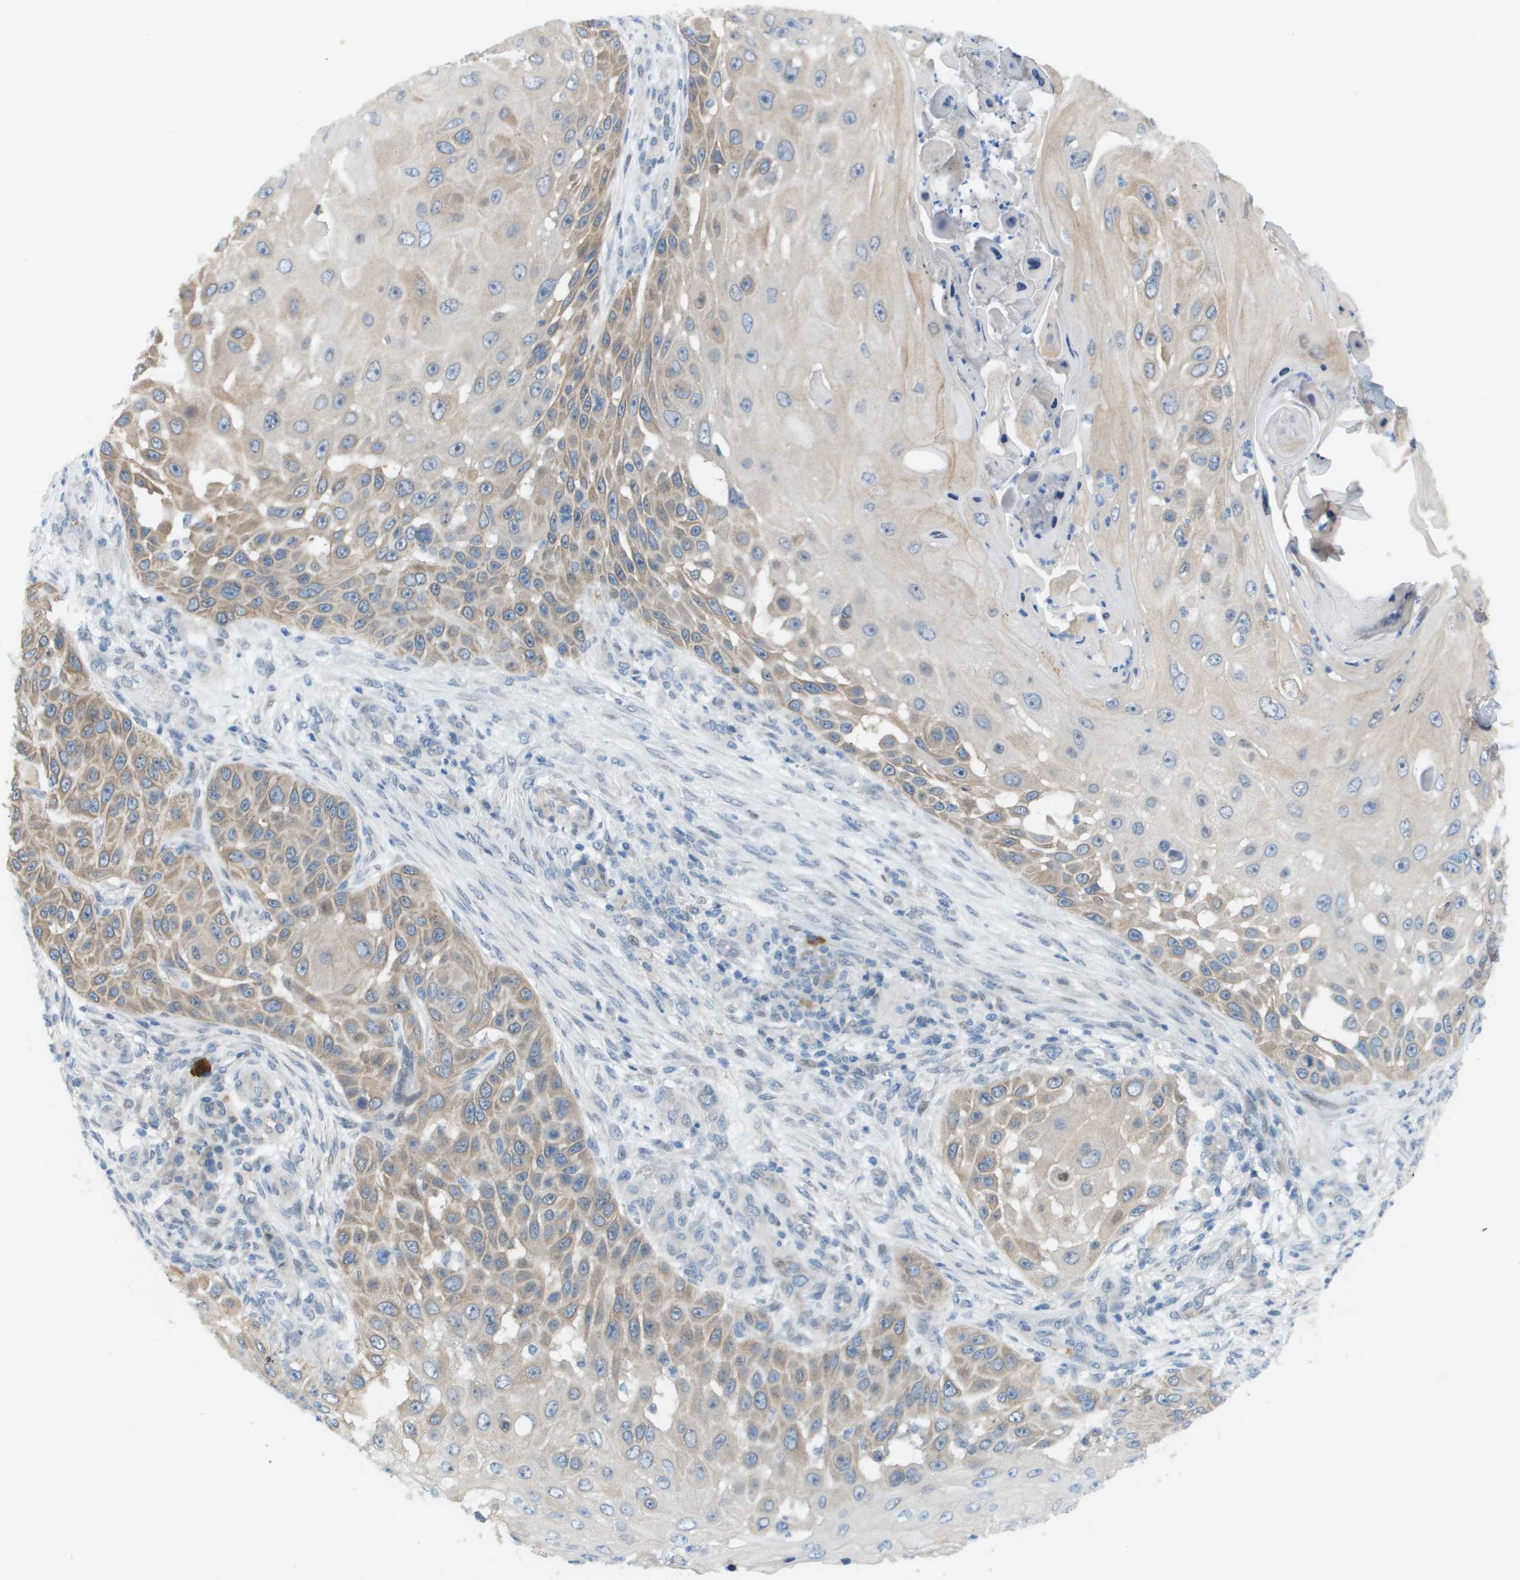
{"staining": {"intensity": "weak", "quantity": ">75%", "location": "cytoplasmic/membranous"}, "tissue": "skin cancer", "cell_type": "Tumor cells", "image_type": "cancer", "snomed": [{"axis": "morphology", "description": "Squamous cell carcinoma, NOS"}, {"axis": "topography", "description": "Skin"}], "caption": "A high-resolution micrograph shows immunohistochemistry (IHC) staining of skin cancer, which demonstrates weak cytoplasmic/membranous staining in about >75% of tumor cells. The protein is shown in brown color, while the nuclei are stained blue.", "gene": "CACNB4", "patient": {"sex": "female", "age": 44}}